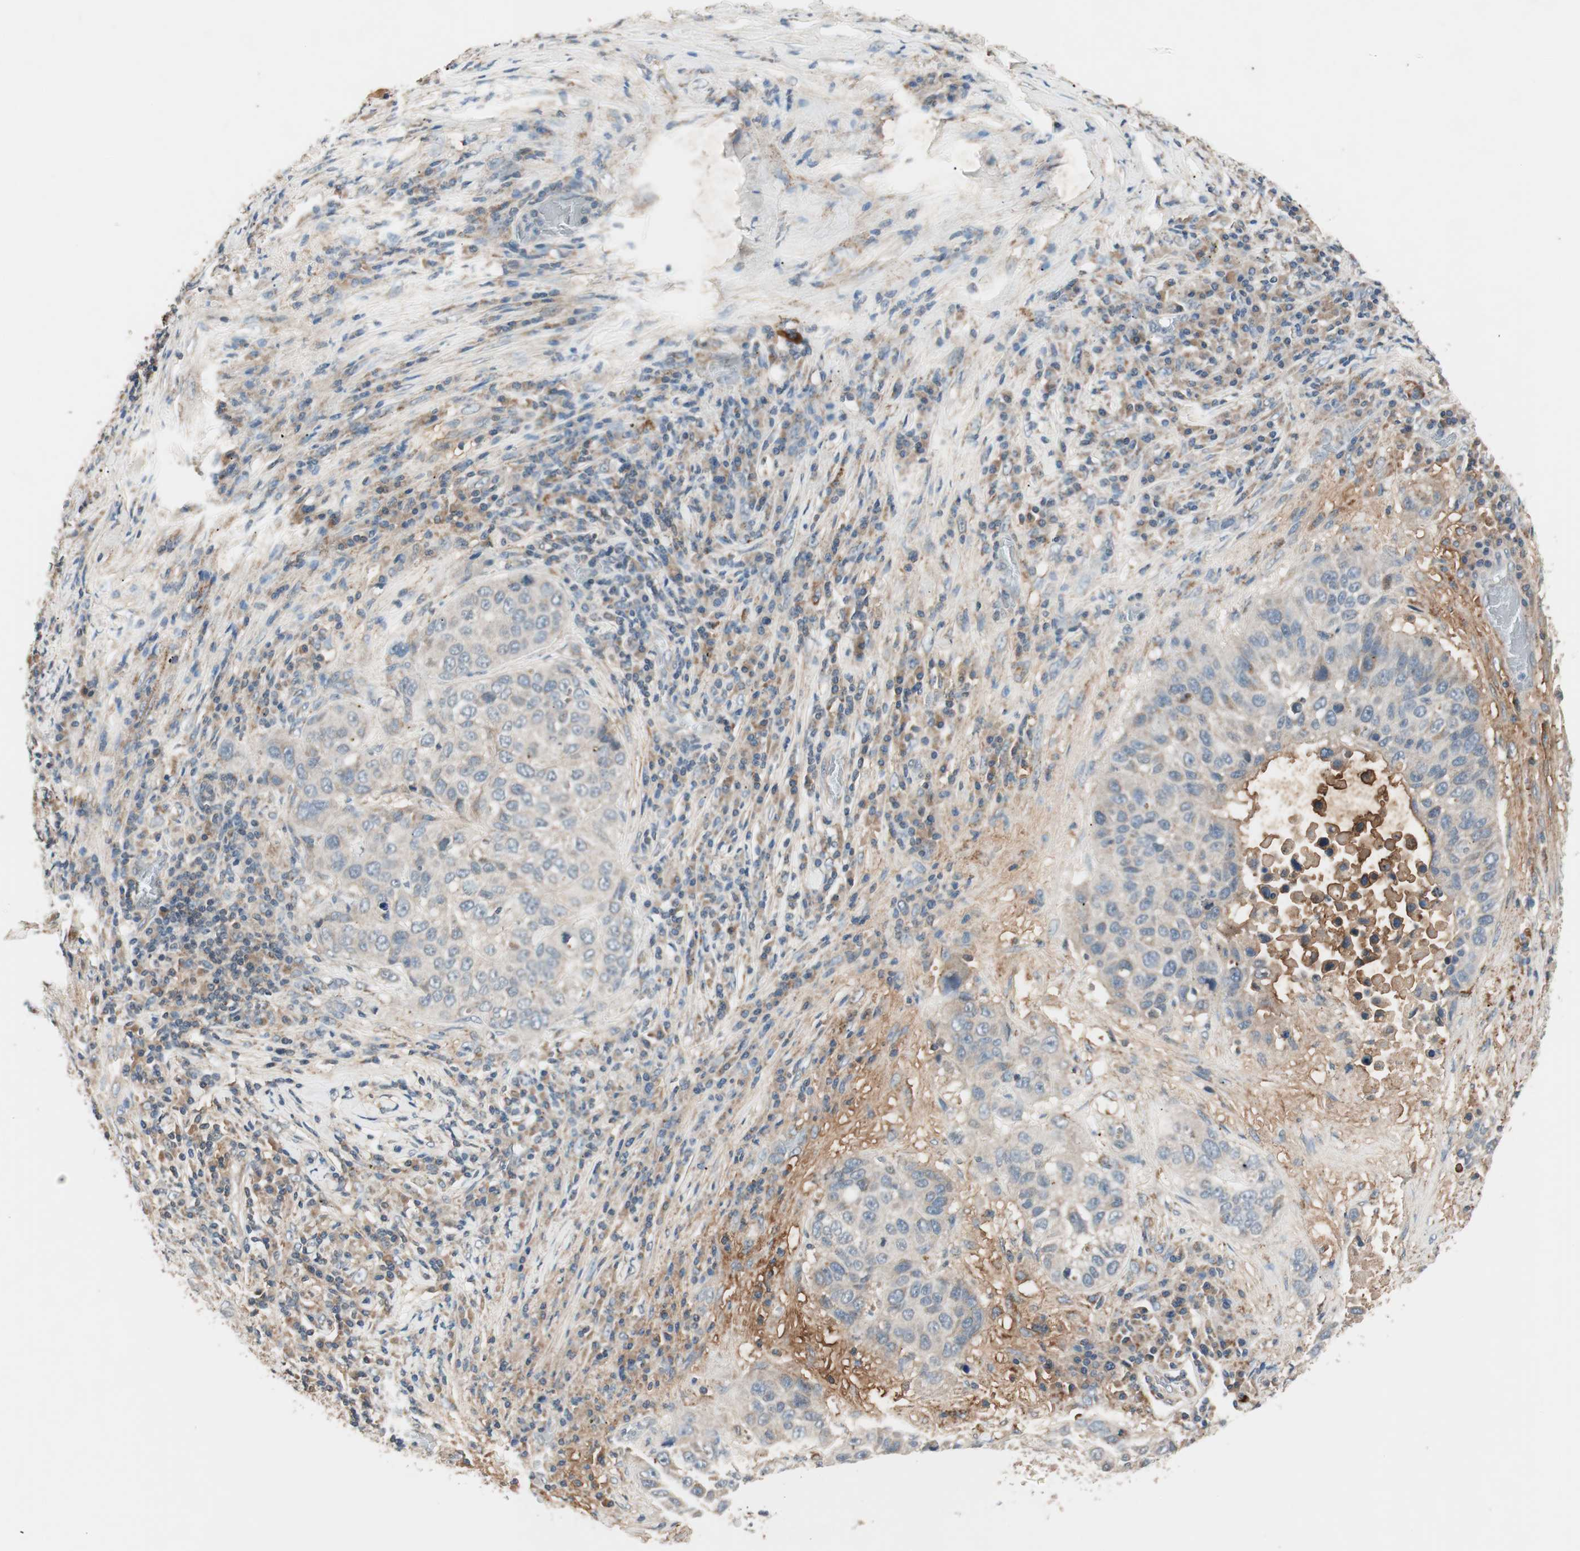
{"staining": {"intensity": "weak", "quantity": "<25%", "location": "cytoplasmic/membranous"}, "tissue": "lung cancer", "cell_type": "Tumor cells", "image_type": "cancer", "snomed": [{"axis": "morphology", "description": "Squamous cell carcinoma, NOS"}, {"axis": "topography", "description": "Lung"}], "caption": "Immunohistochemistry (IHC) histopathology image of neoplastic tissue: squamous cell carcinoma (lung) stained with DAB (3,3'-diaminobenzidine) exhibits no significant protein positivity in tumor cells.", "gene": "HPN", "patient": {"sex": "male", "age": 57}}